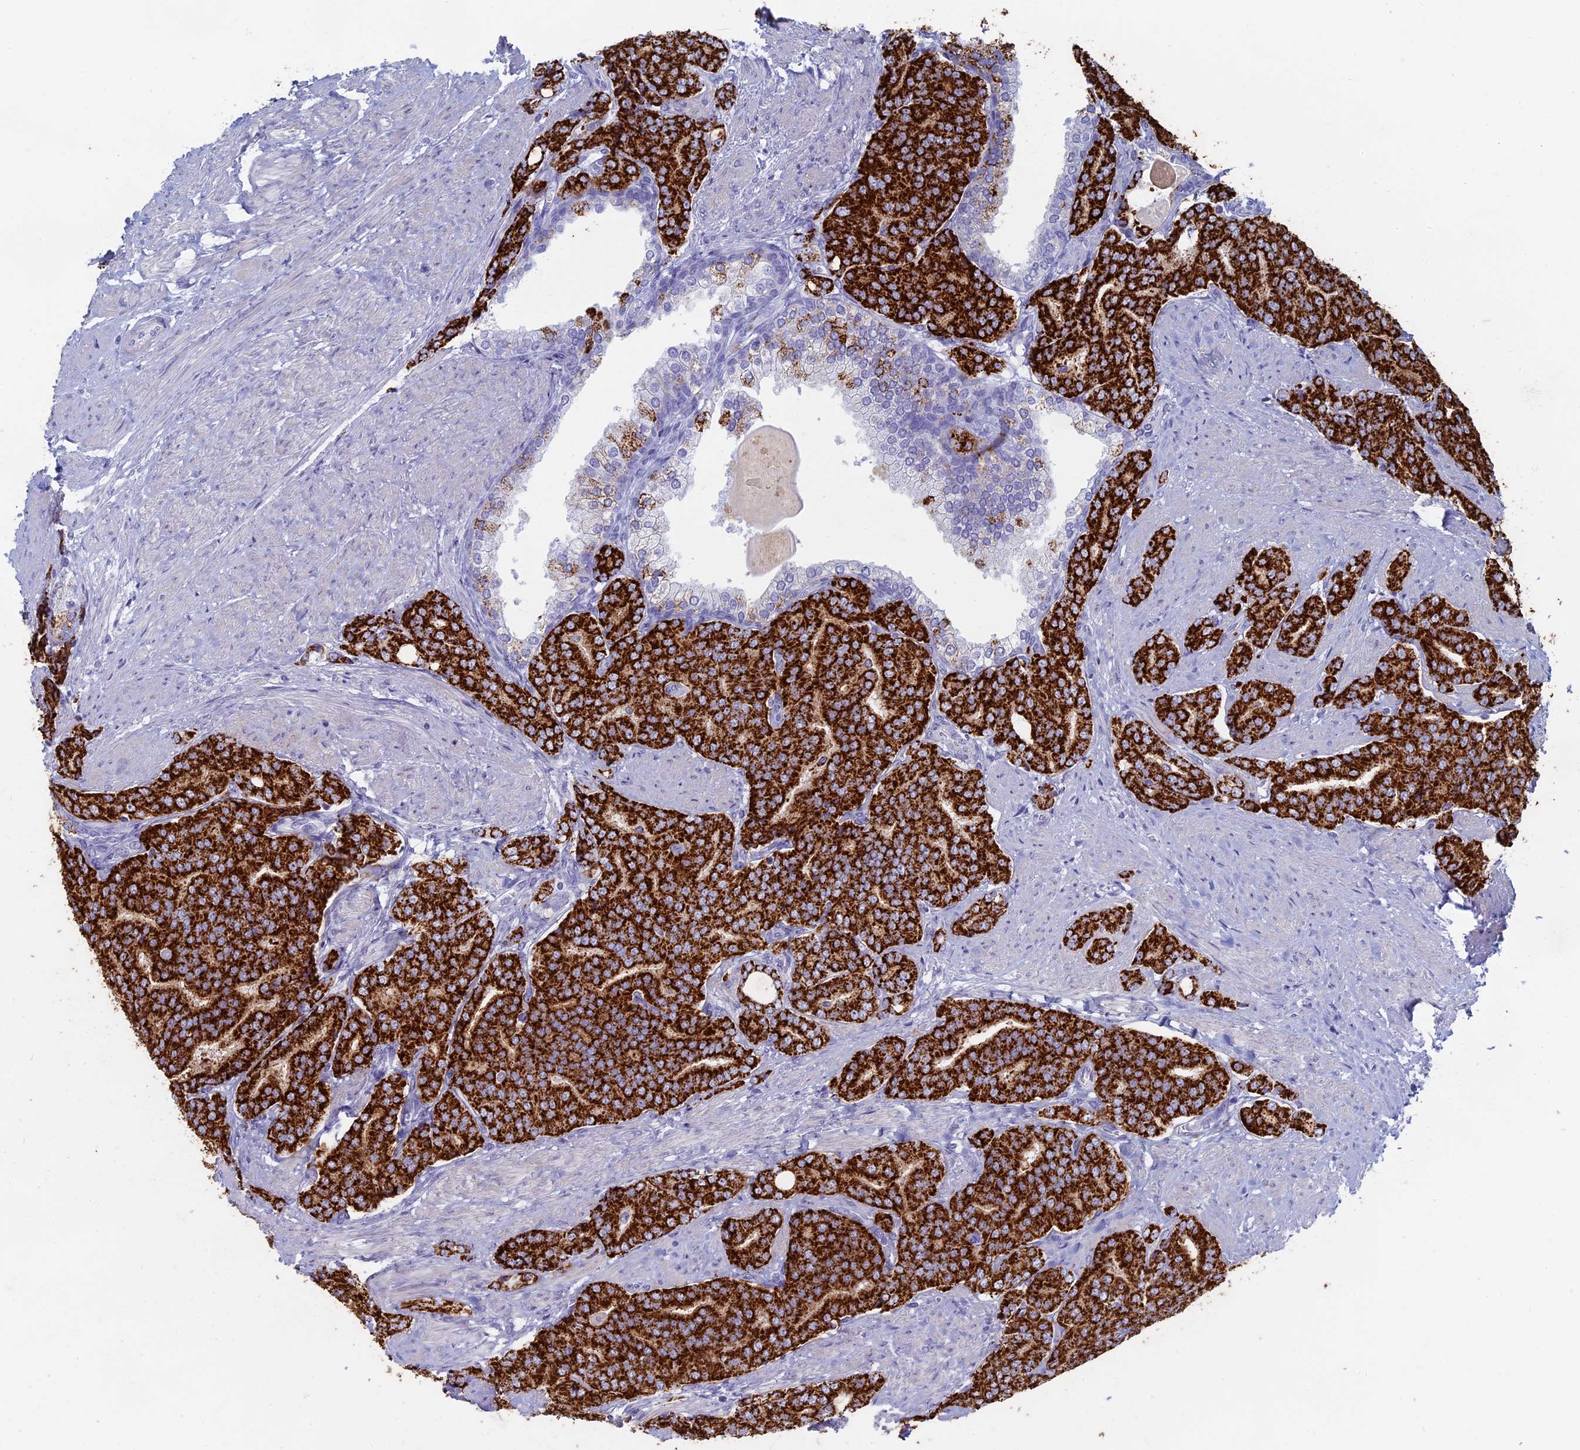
{"staining": {"intensity": "strong", "quantity": ">75%", "location": "cytoplasmic/membranous"}, "tissue": "prostate cancer", "cell_type": "Tumor cells", "image_type": "cancer", "snomed": [{"axis": "morphology", "description": "Adenocarcinoma, High grade"}, {"axis": "topography", "description": "Prostate"}], "caption": "Protein staining demonstrates strong cytoplasmic/membranous expression in about >75% of tumor cells in prostate cancer.", "gene": "ALMS1", "patient": {"sex": "male", "age": 67}}